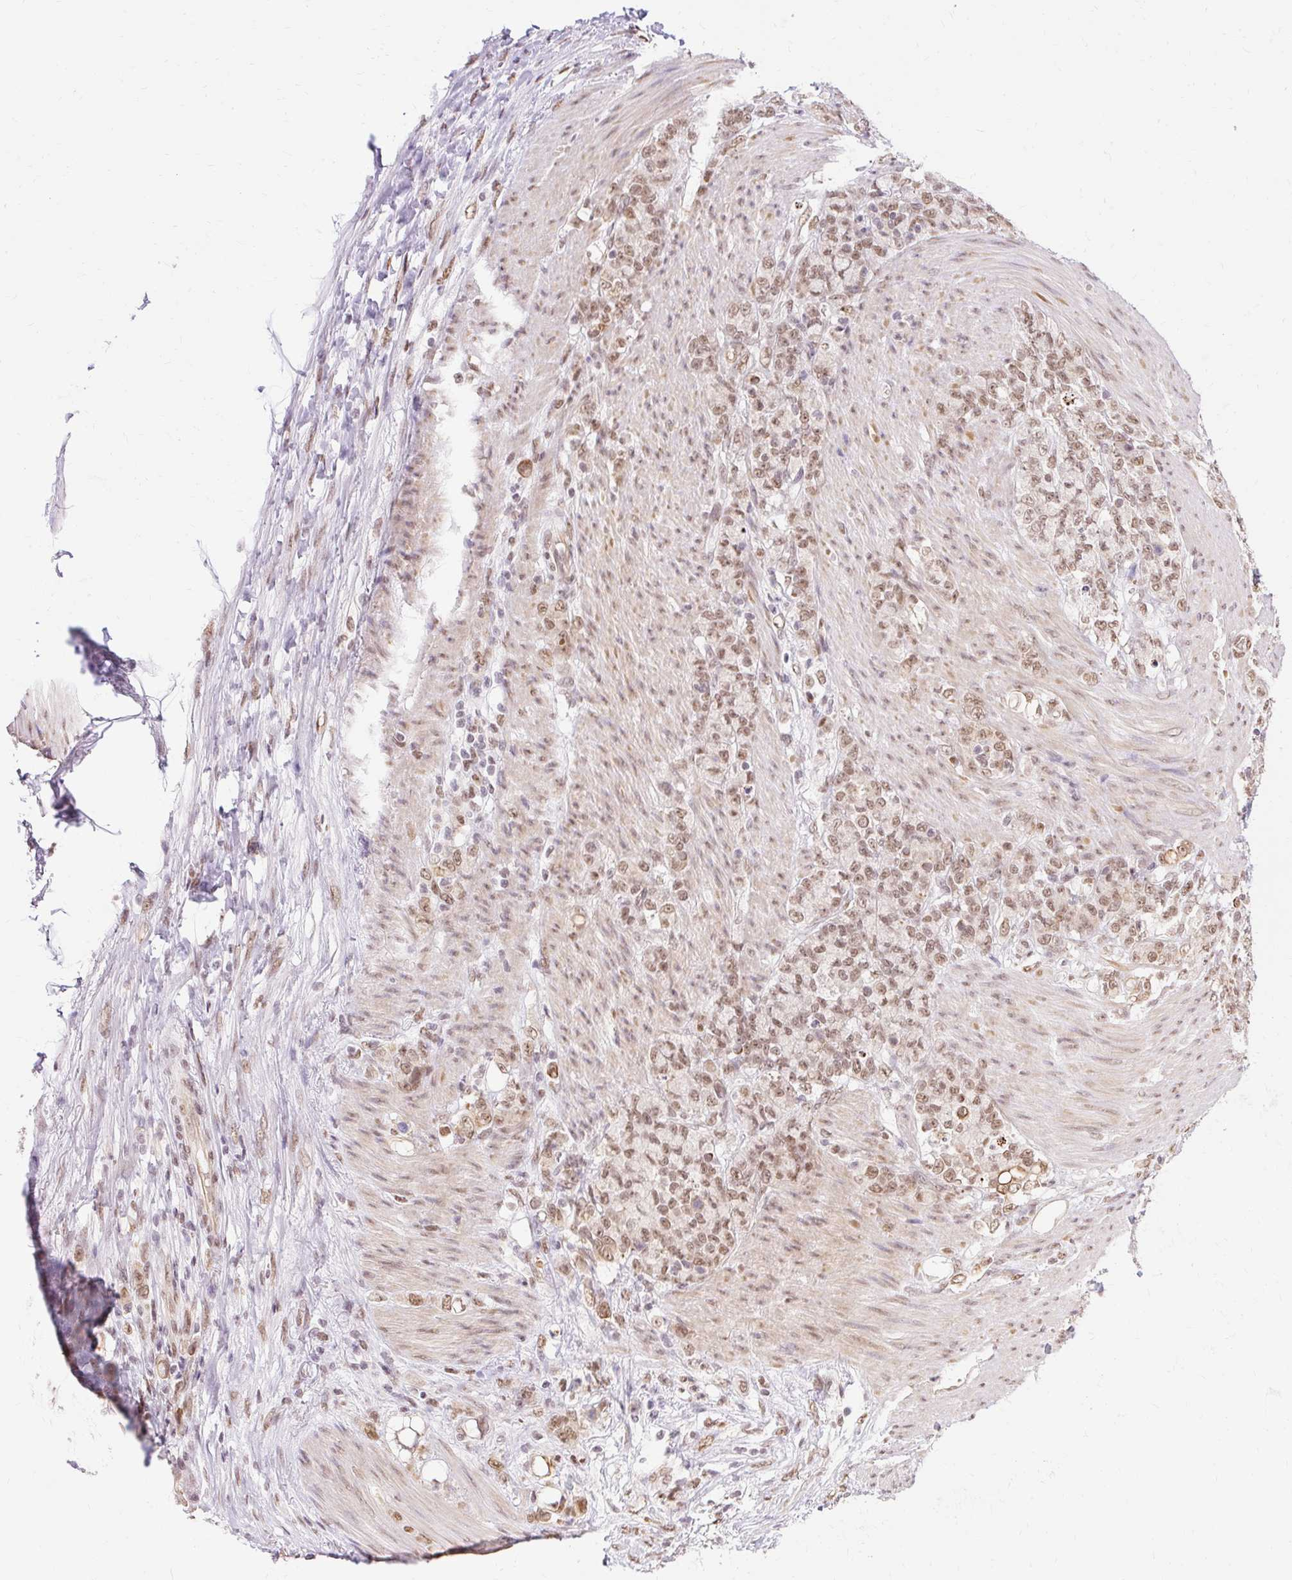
{"staining": {"intensity": "moderate", "quantity": ">75%", "location": "nuclear"}, "tissue": "stomach cancer", "cell_type": "Tumor cells", "image_type": "cancer", "snomed": [{"axis": "morphology", "description": "Adenocarcinoma, NOS"}, {"axis": "topography", "description": "Stomach"}], "caption": "Human adenocarcinoma (stomach) stained with a protein marker displays moderate staining in tumor cells.", "gene": "NPIPB12", "patient": {"sex": "female", "age": 79}}